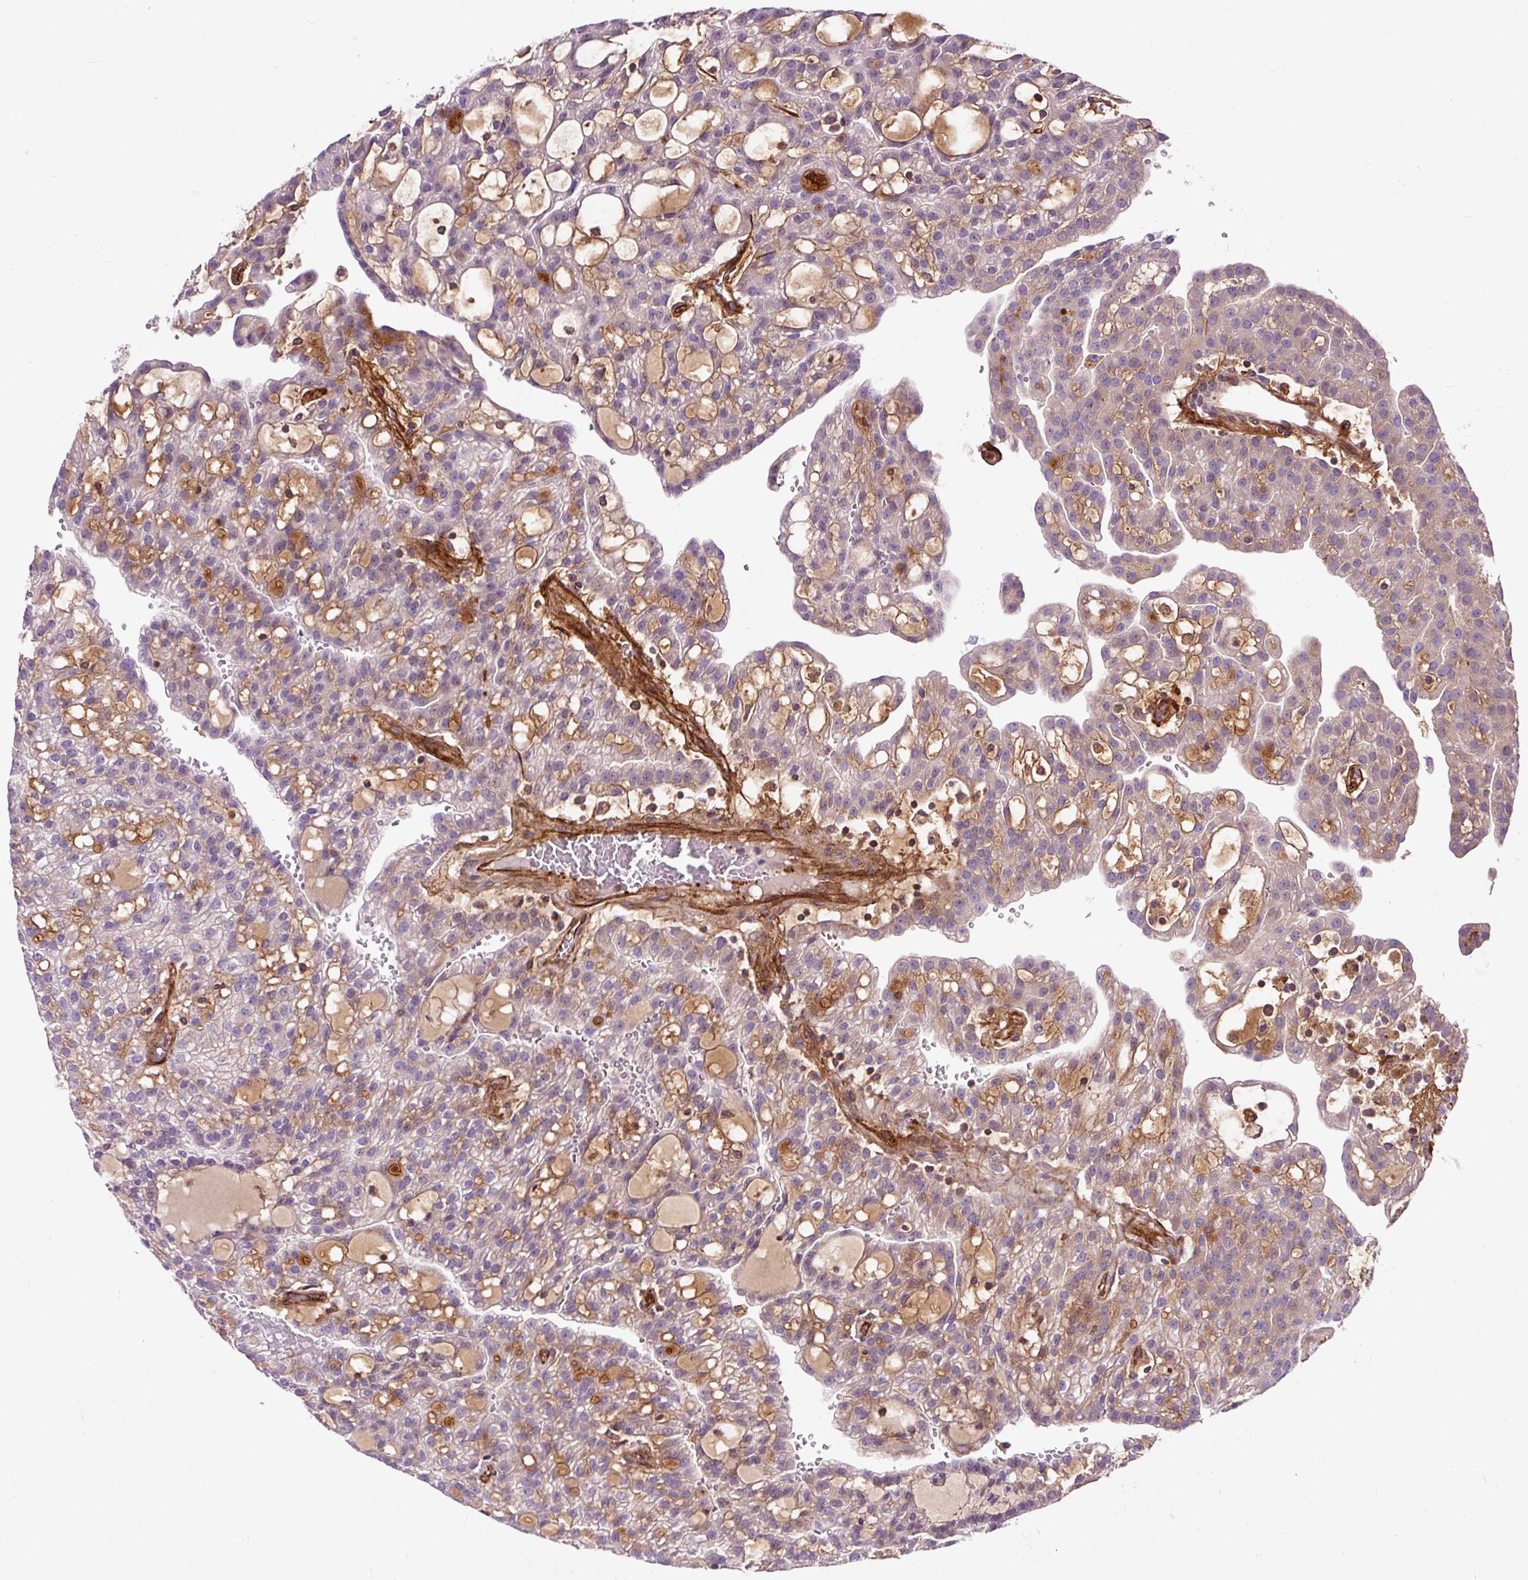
{"staining": {"intensity": "weak", "quantity": "25%-75%", "location": "cytoplasmic/membranous"}, "tissue": "renal cancer", "cell_type": "Tumor cells", "image_type": "cancer", "snomed": [{"axis": "morphology", "description": "Adenocarcinoma, NOS"}, {"axis": "topography", "description": "Kidney"}], "caption": "Renal cancer was stained to show a protein in brown. There is low levels of weak cytoplasmic/membranous expression in about 25%-75% of tumor cells.", "gene": "PCDHGB3", "patient": {"sex": "male", "age": 63}}